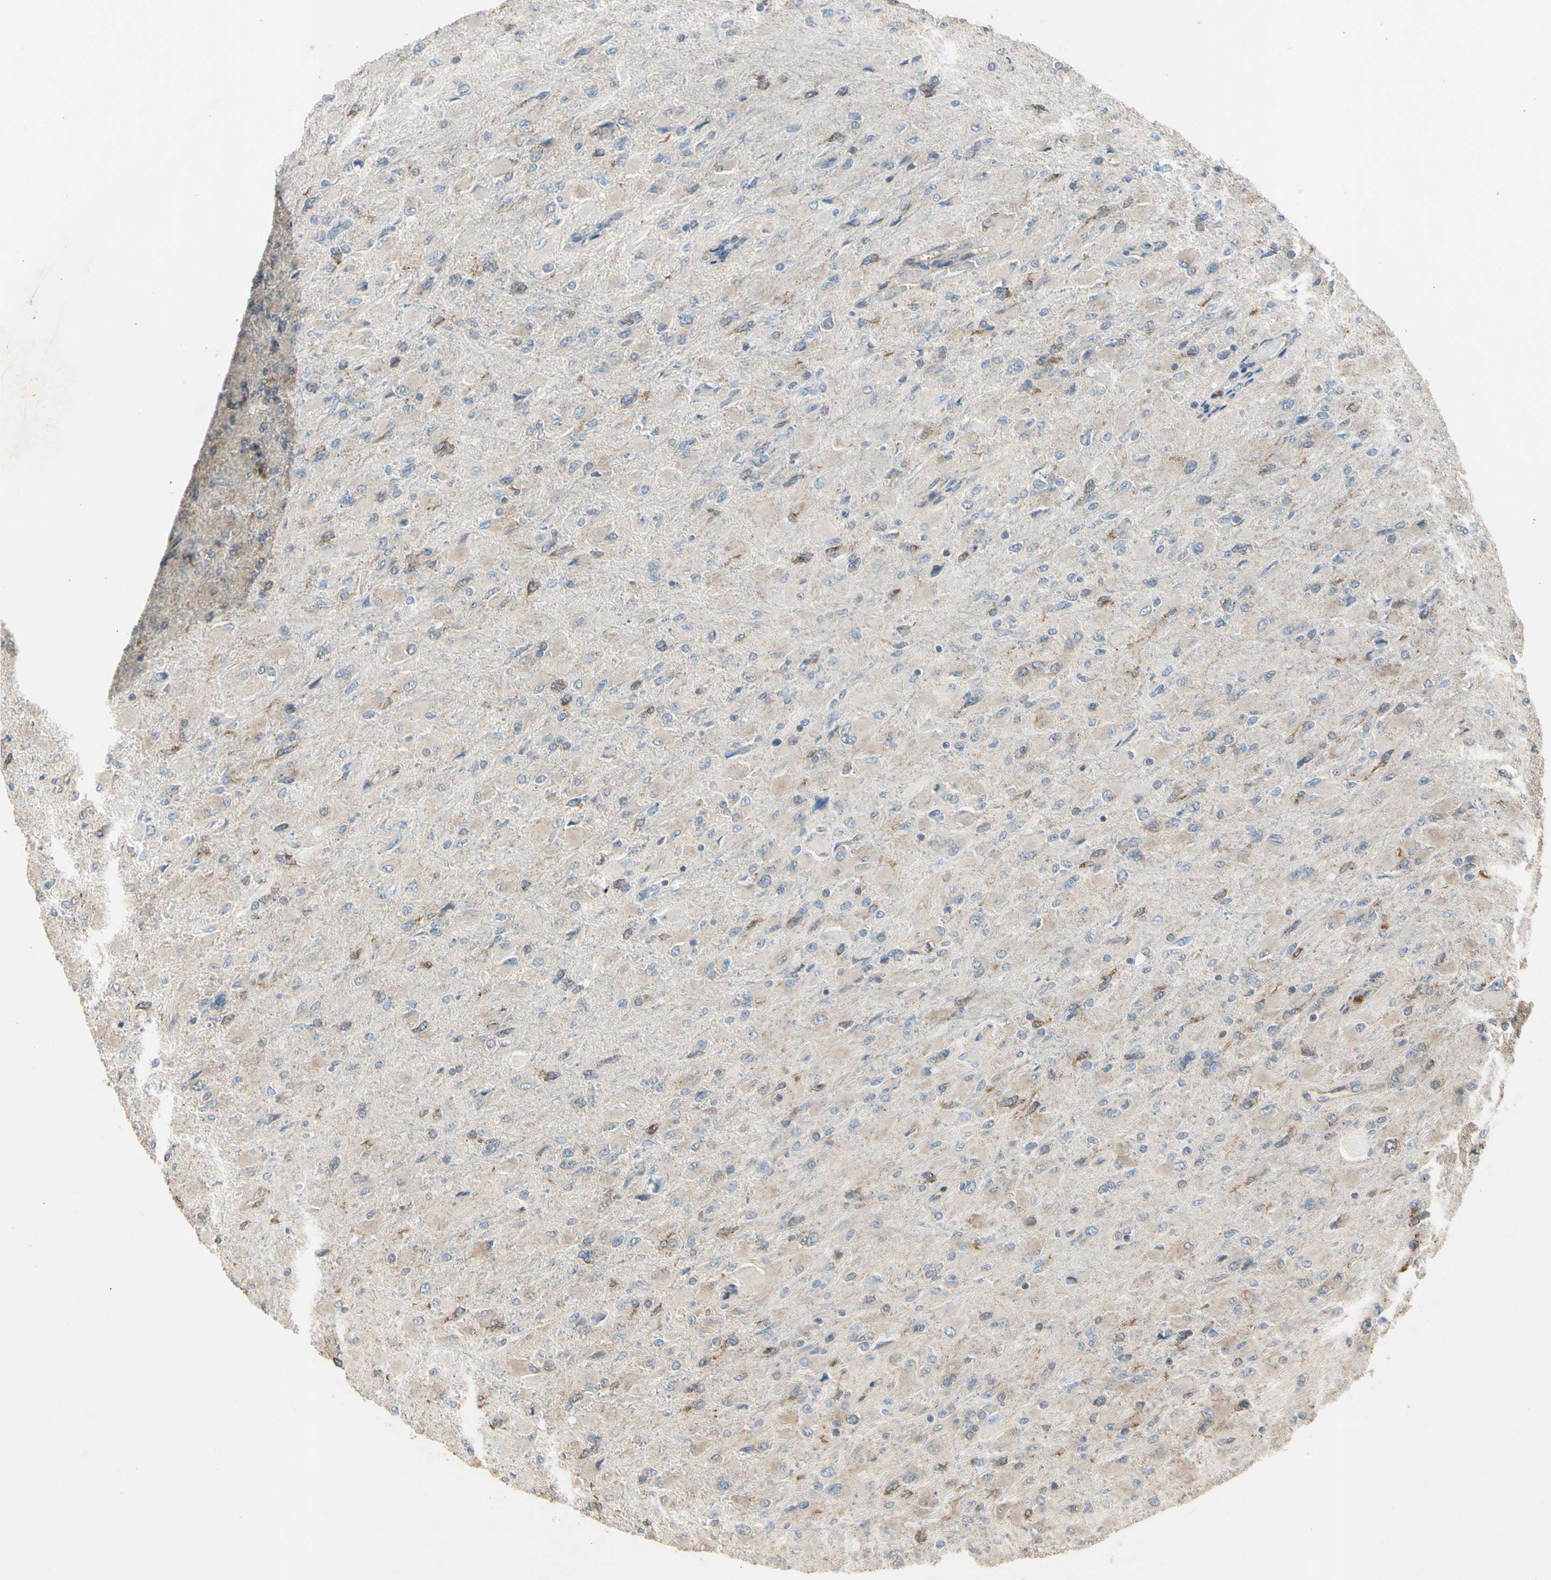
{"staining": {"intensity": "weak", "quantity": "<25%", "location": "cytoplasmic/membranous"}, "tissue": "glioma", "cell_type": "Tumor cells", "image_type": "cancer", "snomed": [{"axis": "morphology", "description": "Glioma, malignant, High grade"}, {"axis": "topography", "description": "Cerebral cortex"}], "caption": "Immunohistochemical staining of malignant high-grade glioma exhibits no significant positivity in tumor cells.", "gene": "EFNB2", "patient": {"sex": "female", "age": 36}}